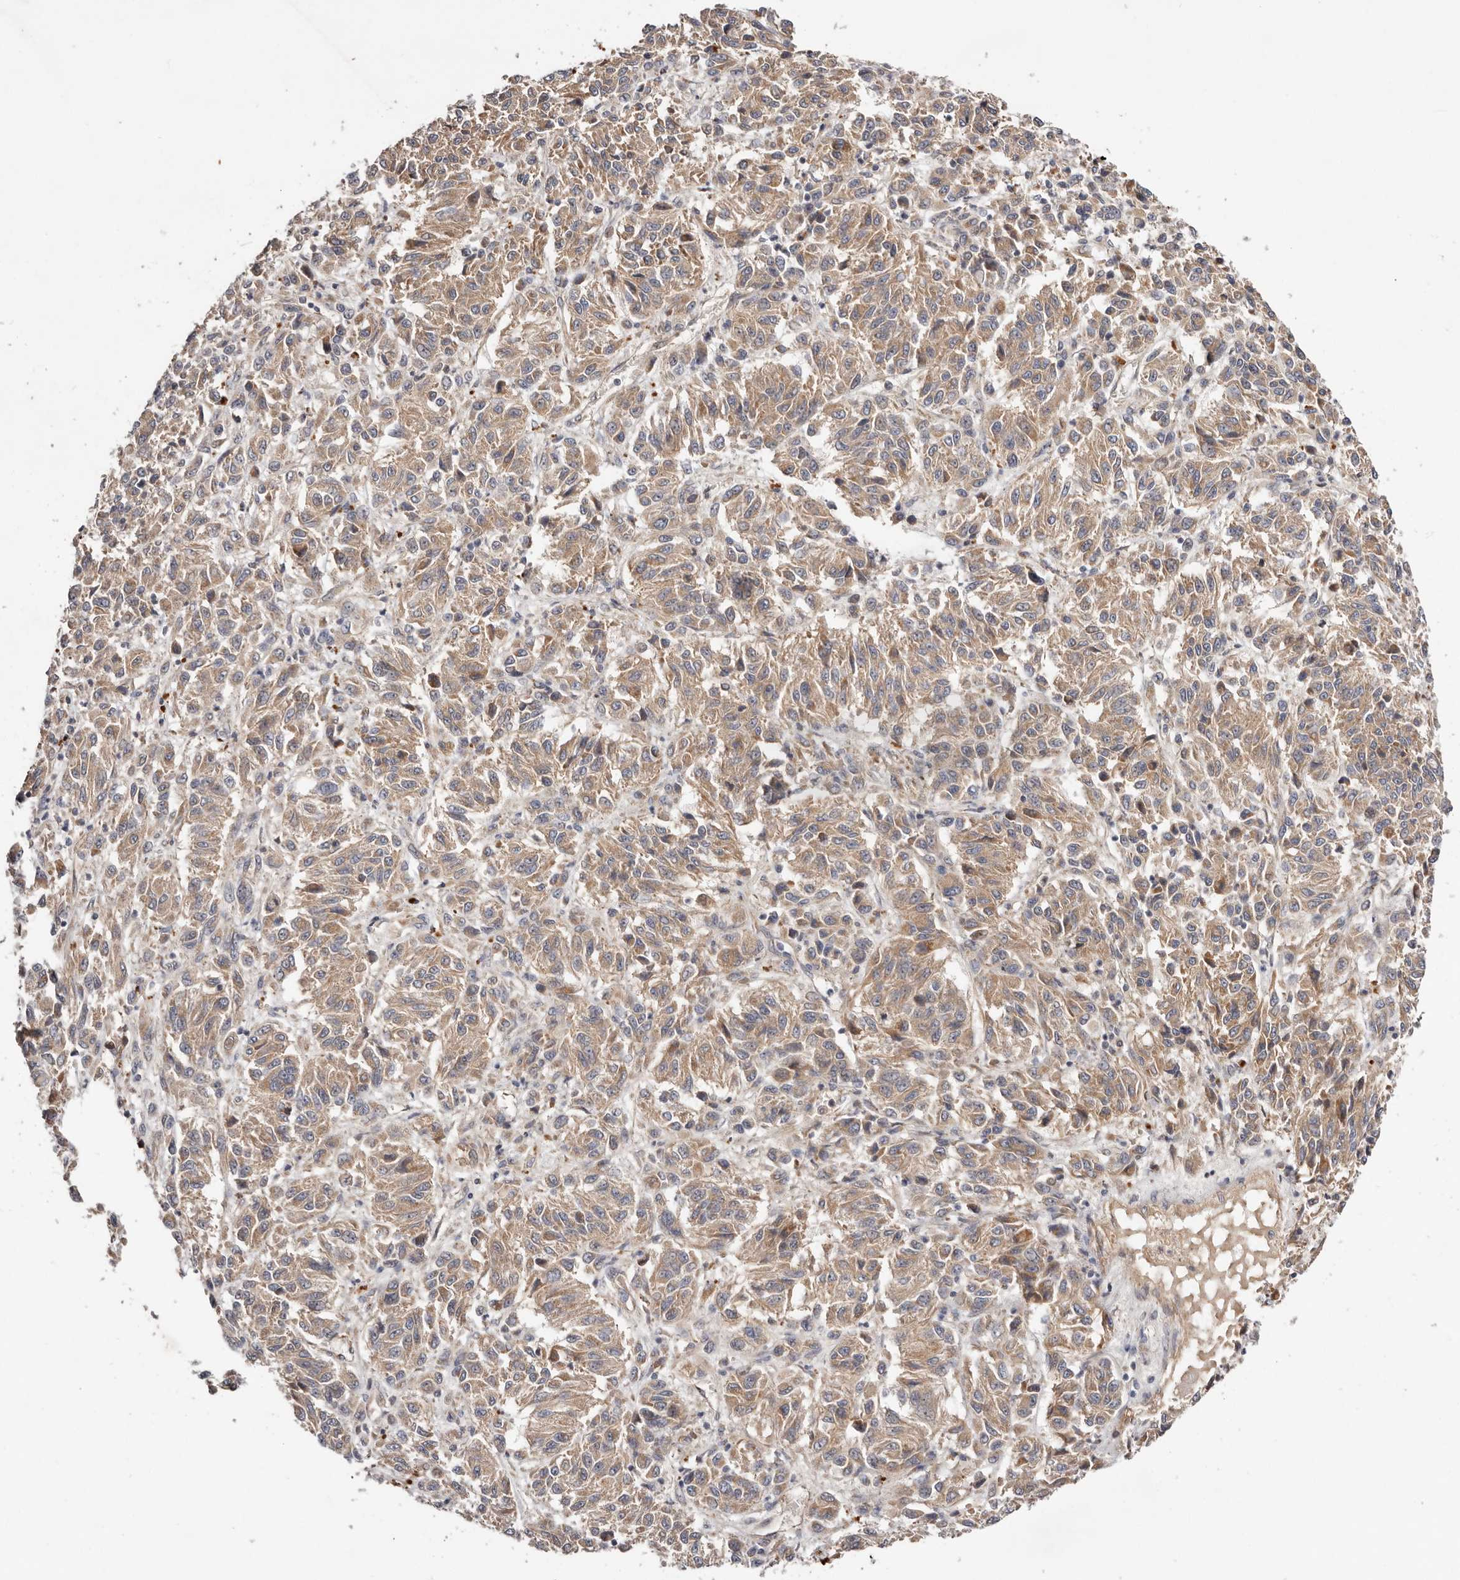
{"staining": {"intensity": "weak", "quantity": ">75%", "location": "cytoplasmic/membranous"}, "tissue": "melanoma", "cell_type": "Tumor cells", "image_type": "cancer", "snomed": [{"axis": "morphology", "description": "Malignant melanoma, Metastatic site"}, {"axis": "topography", "description": "Lung"}], "caption": "Weak cytoplasmic/membranous positivity for a protein is present in approximately >75% of tumor cells of melanoma using IHC.", "gene": "MACF1", "patient": {"sex": "male", "age": 64}}